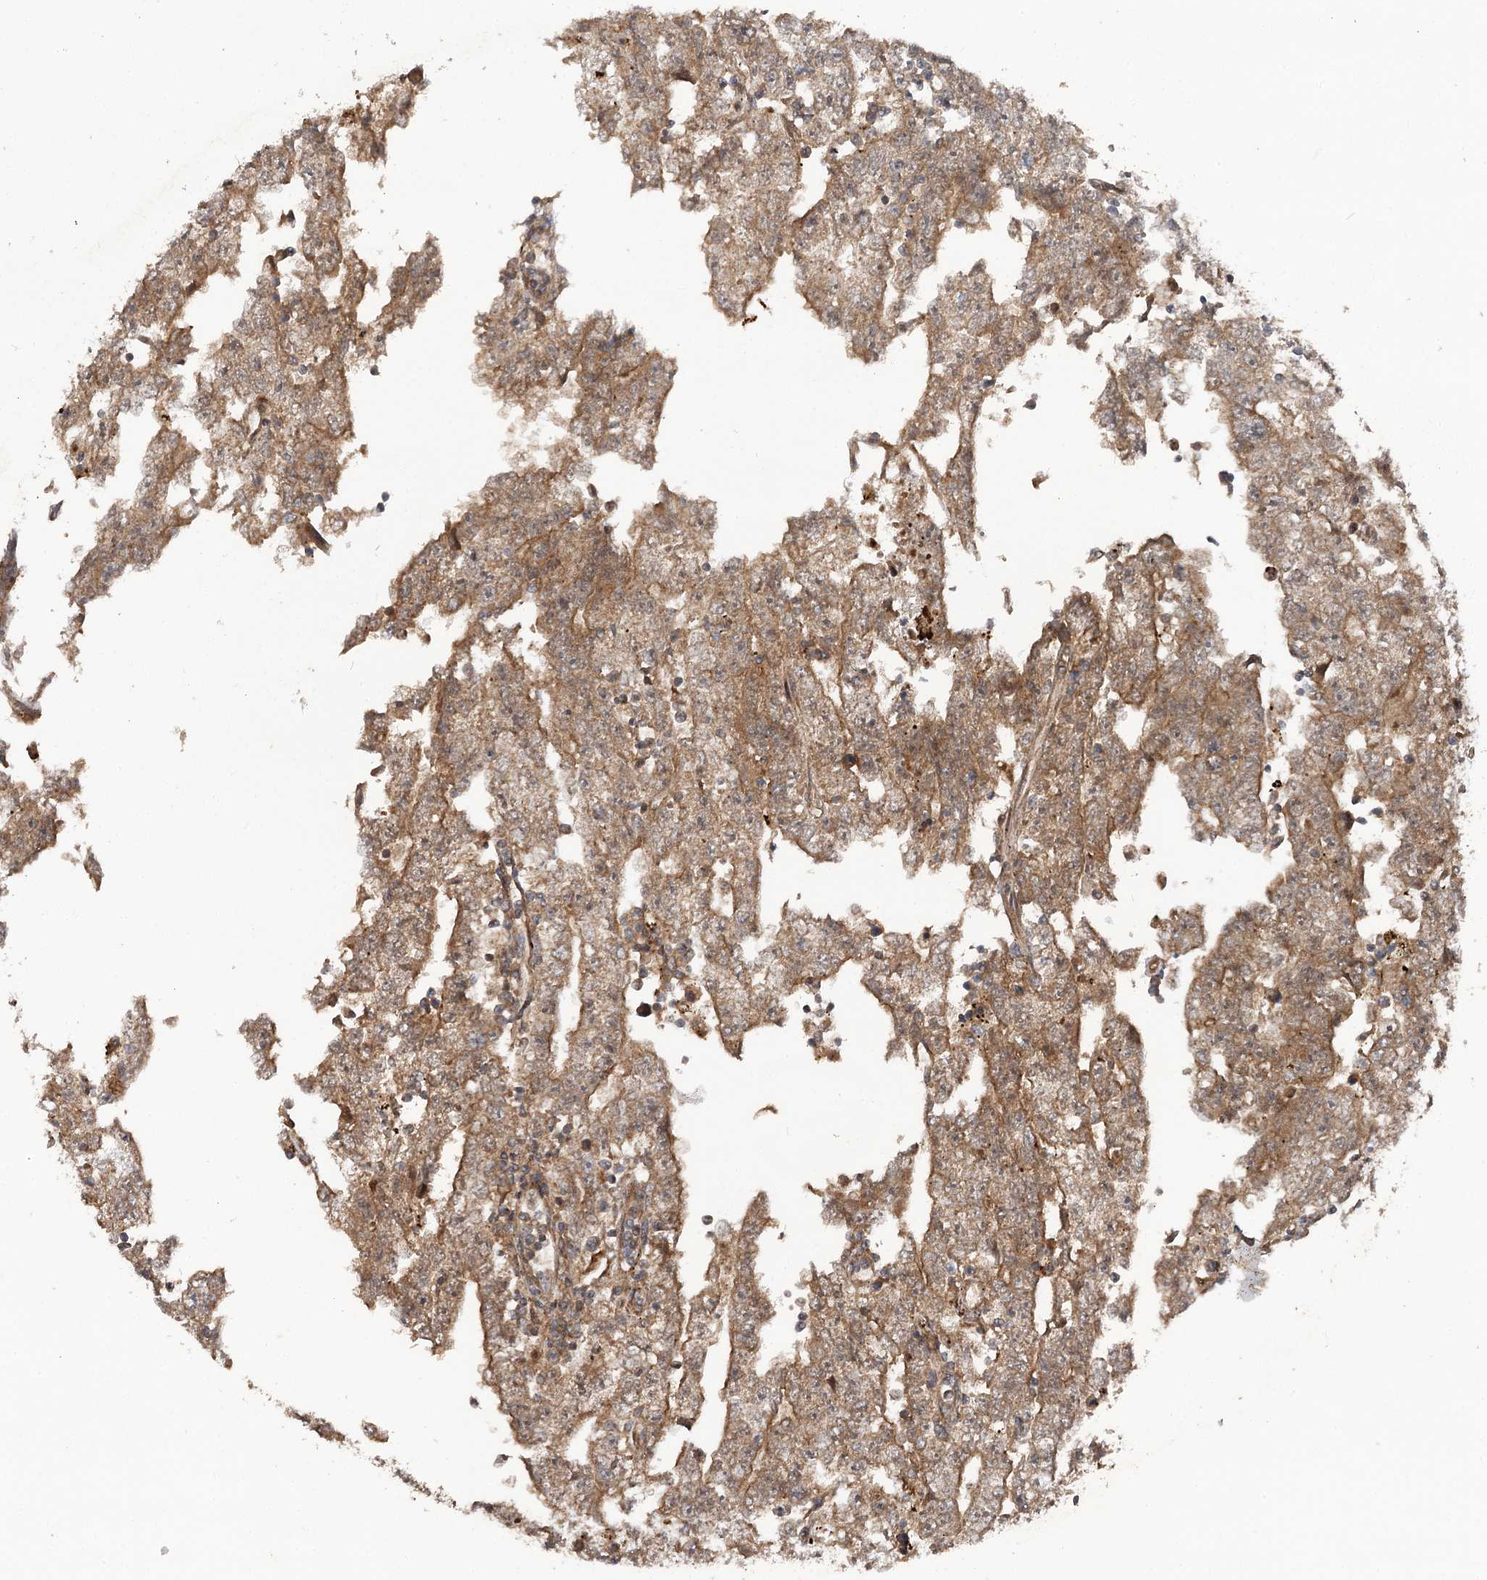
{"staining": {"intensity": "moderate", "quantity": ">75%", "location": "cytoplasmic/membranous"}, "tissue": "testis cancer", "cell_type": "Tumor cells", "image_type": "cancer", "snomed": [{"axis": "morphology", "description": "Carcinoma, Embryonal, NOS"}, {"axis": "topography", "description": "Testis"}], "caption": "Protein expression analysis of testis embryonal carcinoma shows moderate cytoplasmic/membranous positivity in about >75% of tumor cells. Using DAB (brown) and hematoxylin (blue) stains, captured at high magnification using brightfield microscopy.", "gene": "MSANTD2", "patient": {"sex": "male", "age": 25}}